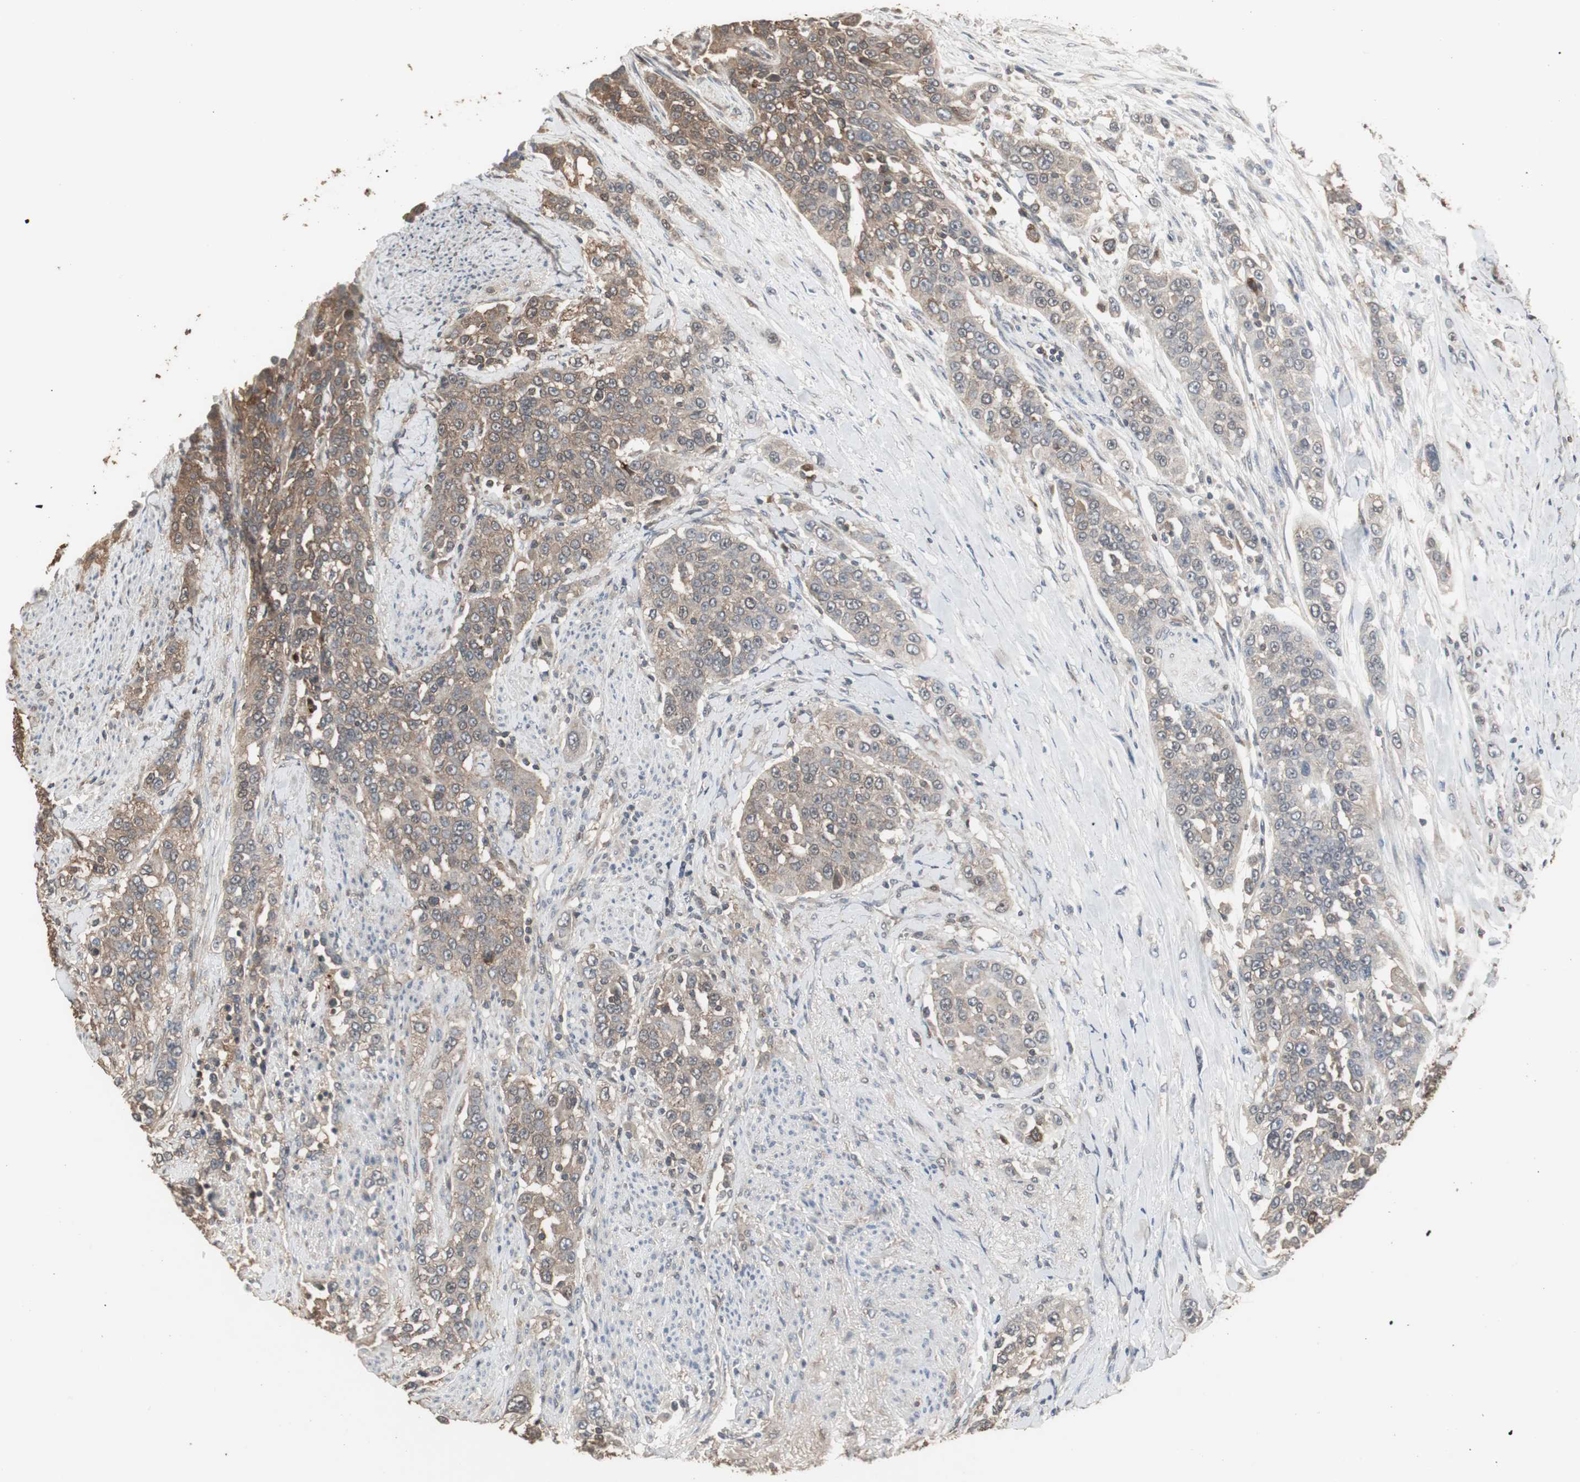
{"staining": {"intensity": "weak", "quantity": ">75%", "location": "cytoplasmic/membranous"}, "tissue": "urothelial cancer", "cell_type": "Tumor cells", "image_type": "cancer", "snomed": [{"axis": "morphology", "description": "Urothelial carcinoma, High grade"}, {"axis": "topography", "description": "Urinary bladder"}], "caption": "Protein expression analysis of human high-grade urothelial carcinoma reveals weak cytoplasmic/membranous staining in approximately >75% of tumor cells.", "gene": "HPRT1", "patient": {"sex": "female", "age": 80}}